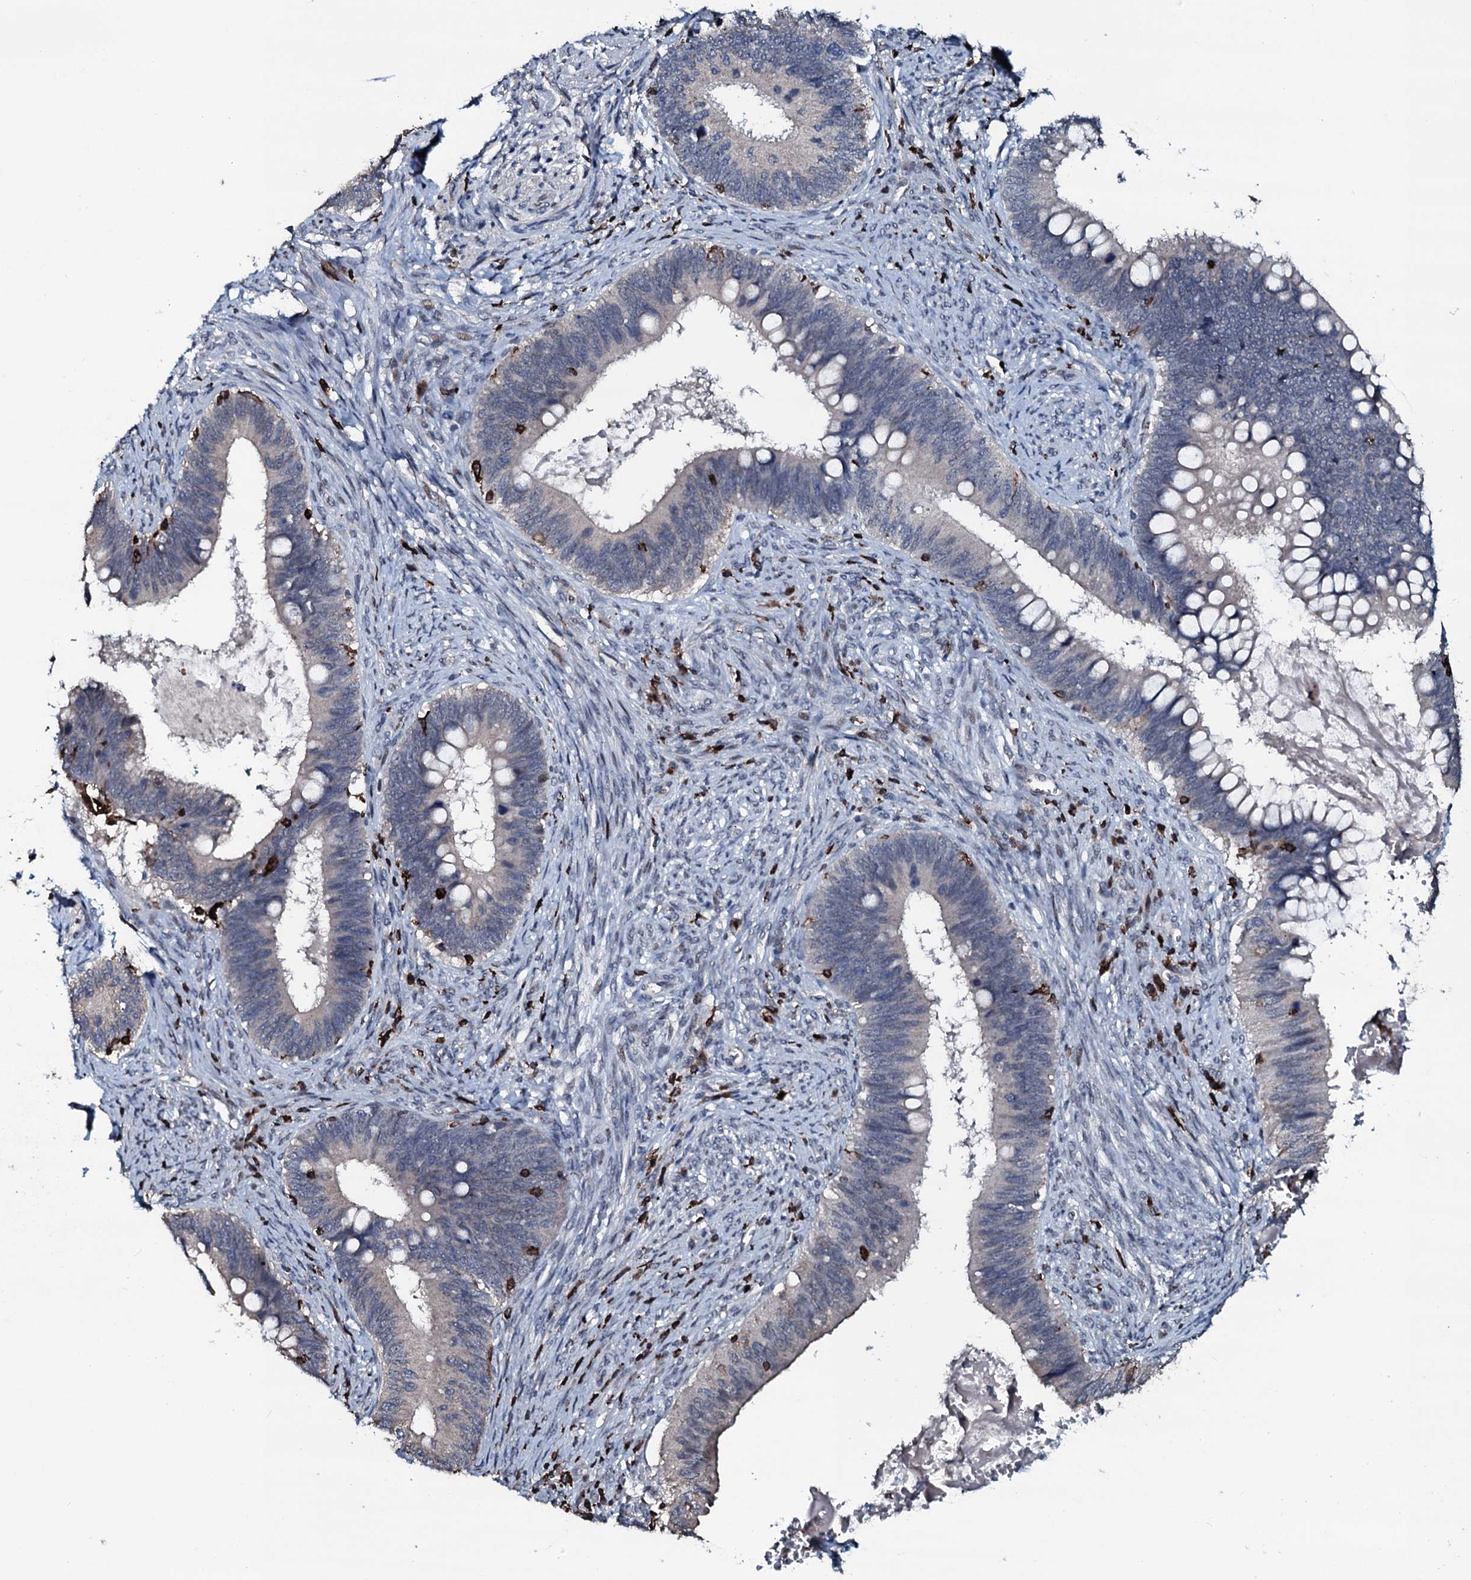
{"staining": {"intensity": "negative", "quantity": "none", "location": "none"}, "tissue": "cervical cancer", "cell_type": "Tumor cells", "image_type": "cancer", "snomed": [{"axis": "morphology", "description": "Adenocarcinoma, NOS"}, {"axis": "topography", "description": "Cervix"}], "caption": "Immunohistochemical staining of human cervical adenocarcinoma demonstrates no significant staining in tumor cells. The staining was performed using DAB to visualize the protein expression in brown, while the nuclei were stained in blue with hematoxylin (Magnification: 20x).", "gene": "OGFOD2", "patient": {"sex": "female", "age": 42}}